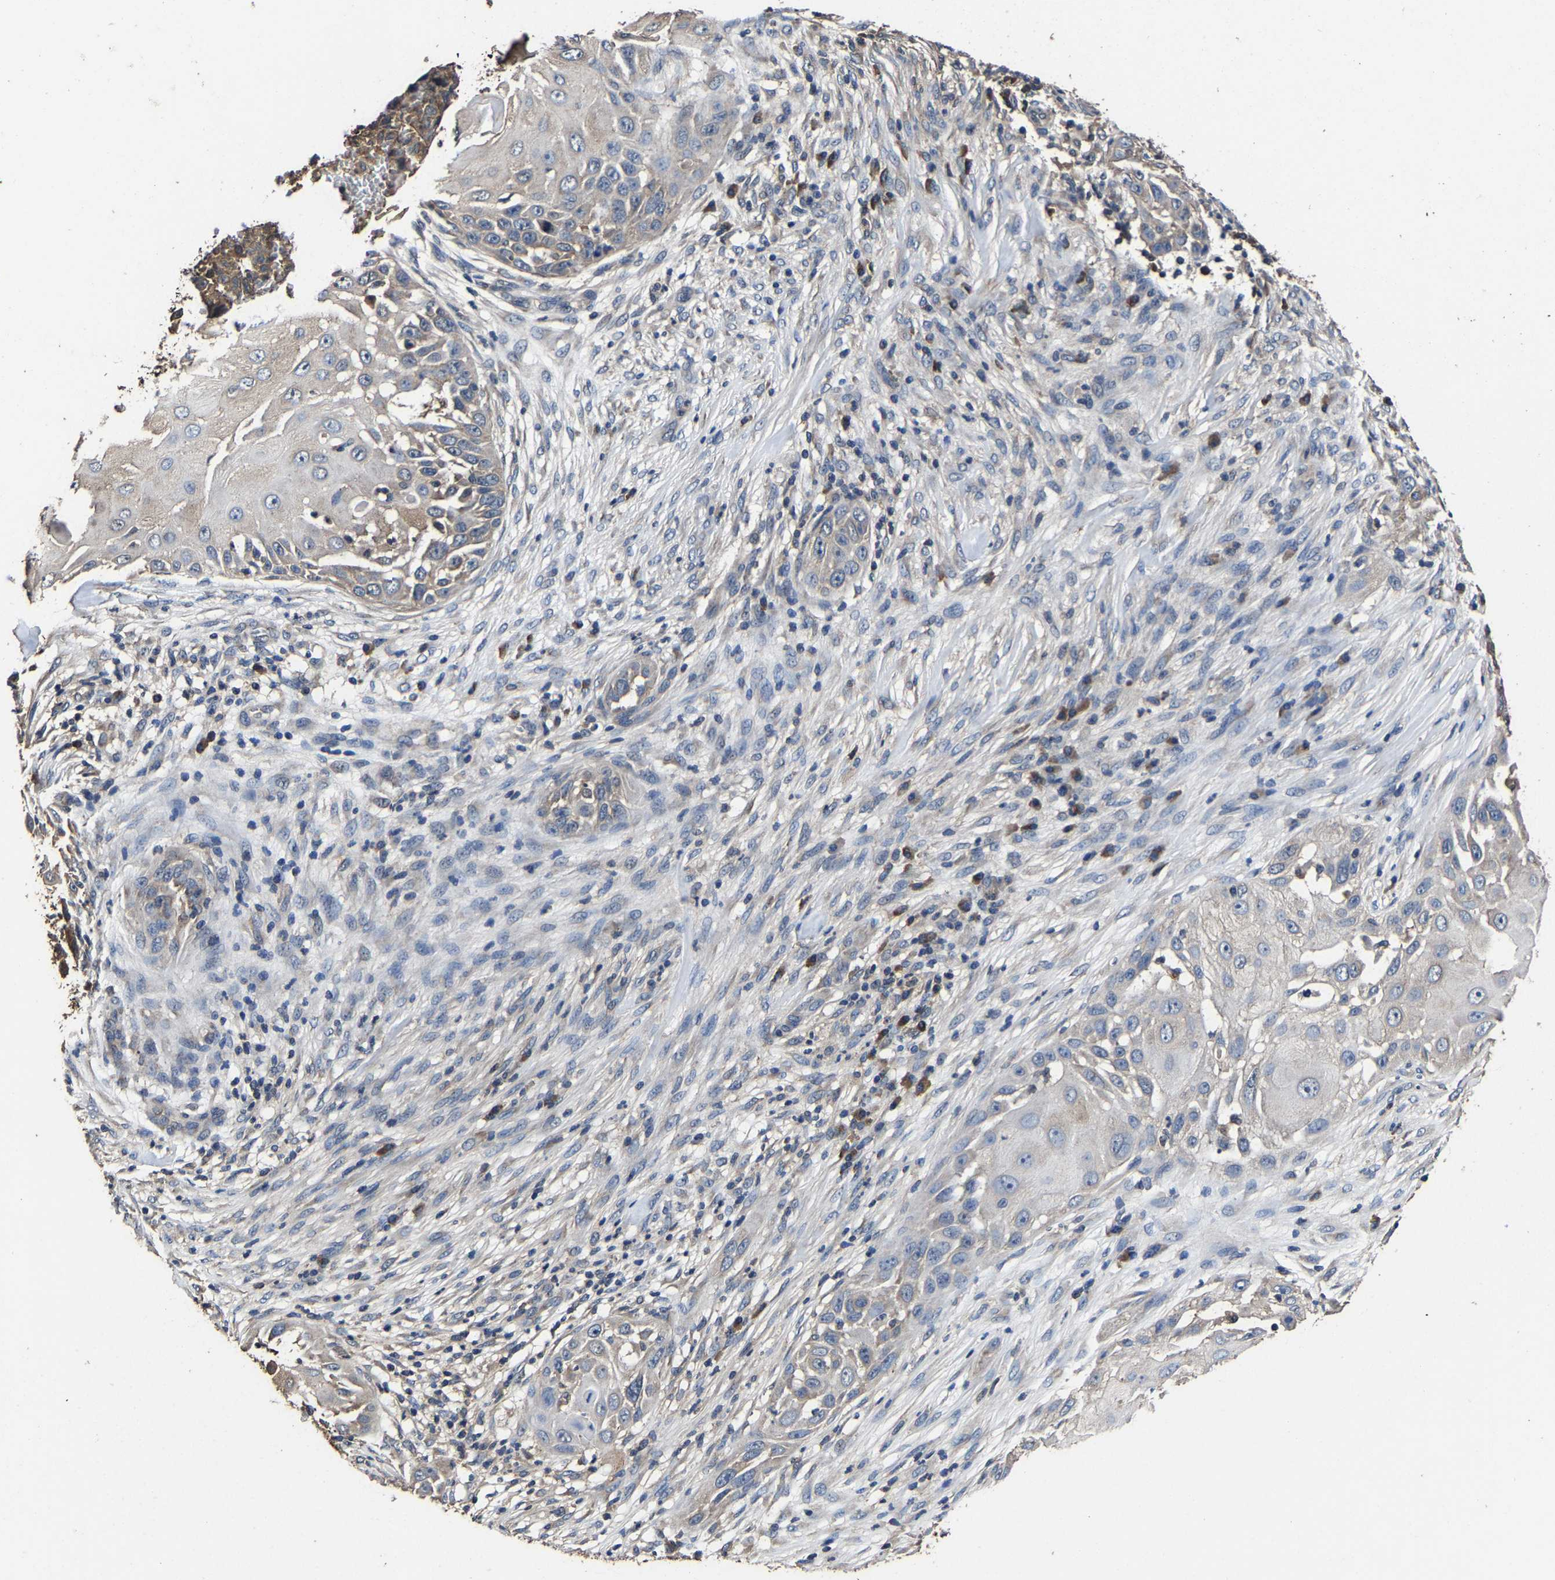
{"staining": {"intensity": "moderate", "quantity": "25%-75%", "location": "cytoplasmic/membranous"}, "tissue": "skin cancer", "cell_type": "Tumor cells", "image_type": "cancer", "snomed": [{"axis": "morphology", "description": "Squamous cell carcinoma, NOS"}, {"axis": "topography", "description": "Skin"}], "caption": "Tumor cells display medium levels of moderate cytoplasmic/membranous positivity in approximately 25%-75% of cells in squamous cell carcinoma (skin).", "gene": "EBAG9", "patient": {"sex": "female", "age": 44}}